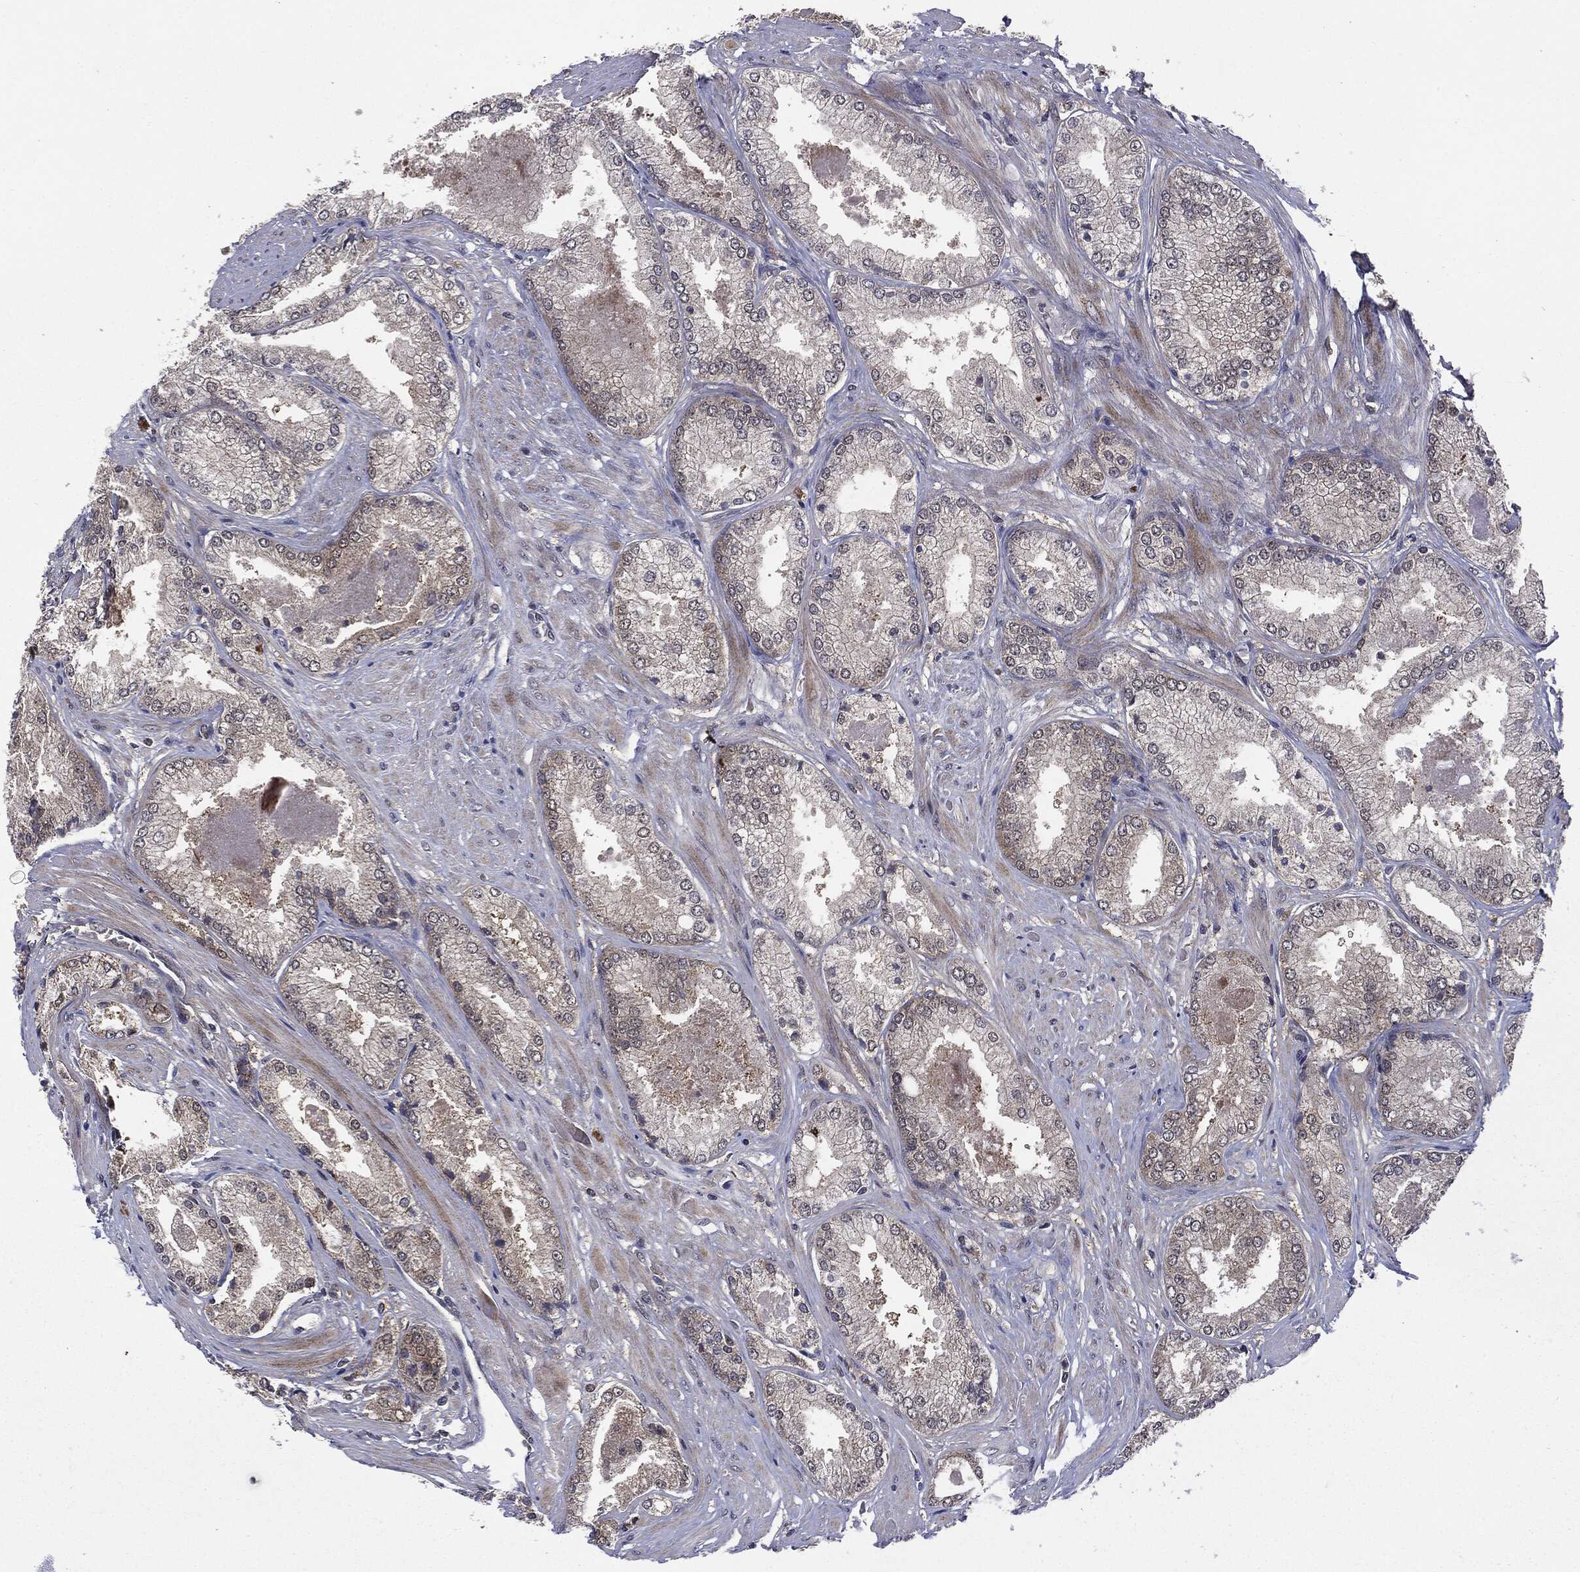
{"staining": {"intensity": "negative", "quantity": "none", "location": "none"}, "tissue": "prostate cancer", "cell_type": "Tumor cells", "image_type": "cancer", "snomed": [{"axis": "morphology", "description": "Adenocarcinoma, Low grade"}, {"axis": "topography", "description": "Prostate"}], "caption": "Protein analysis of prostate low-grade adenocarcinoma displays no significant expression in tumor cells.", "gene": "PTPA", "patient": {"sex": "male", "age": 68}}